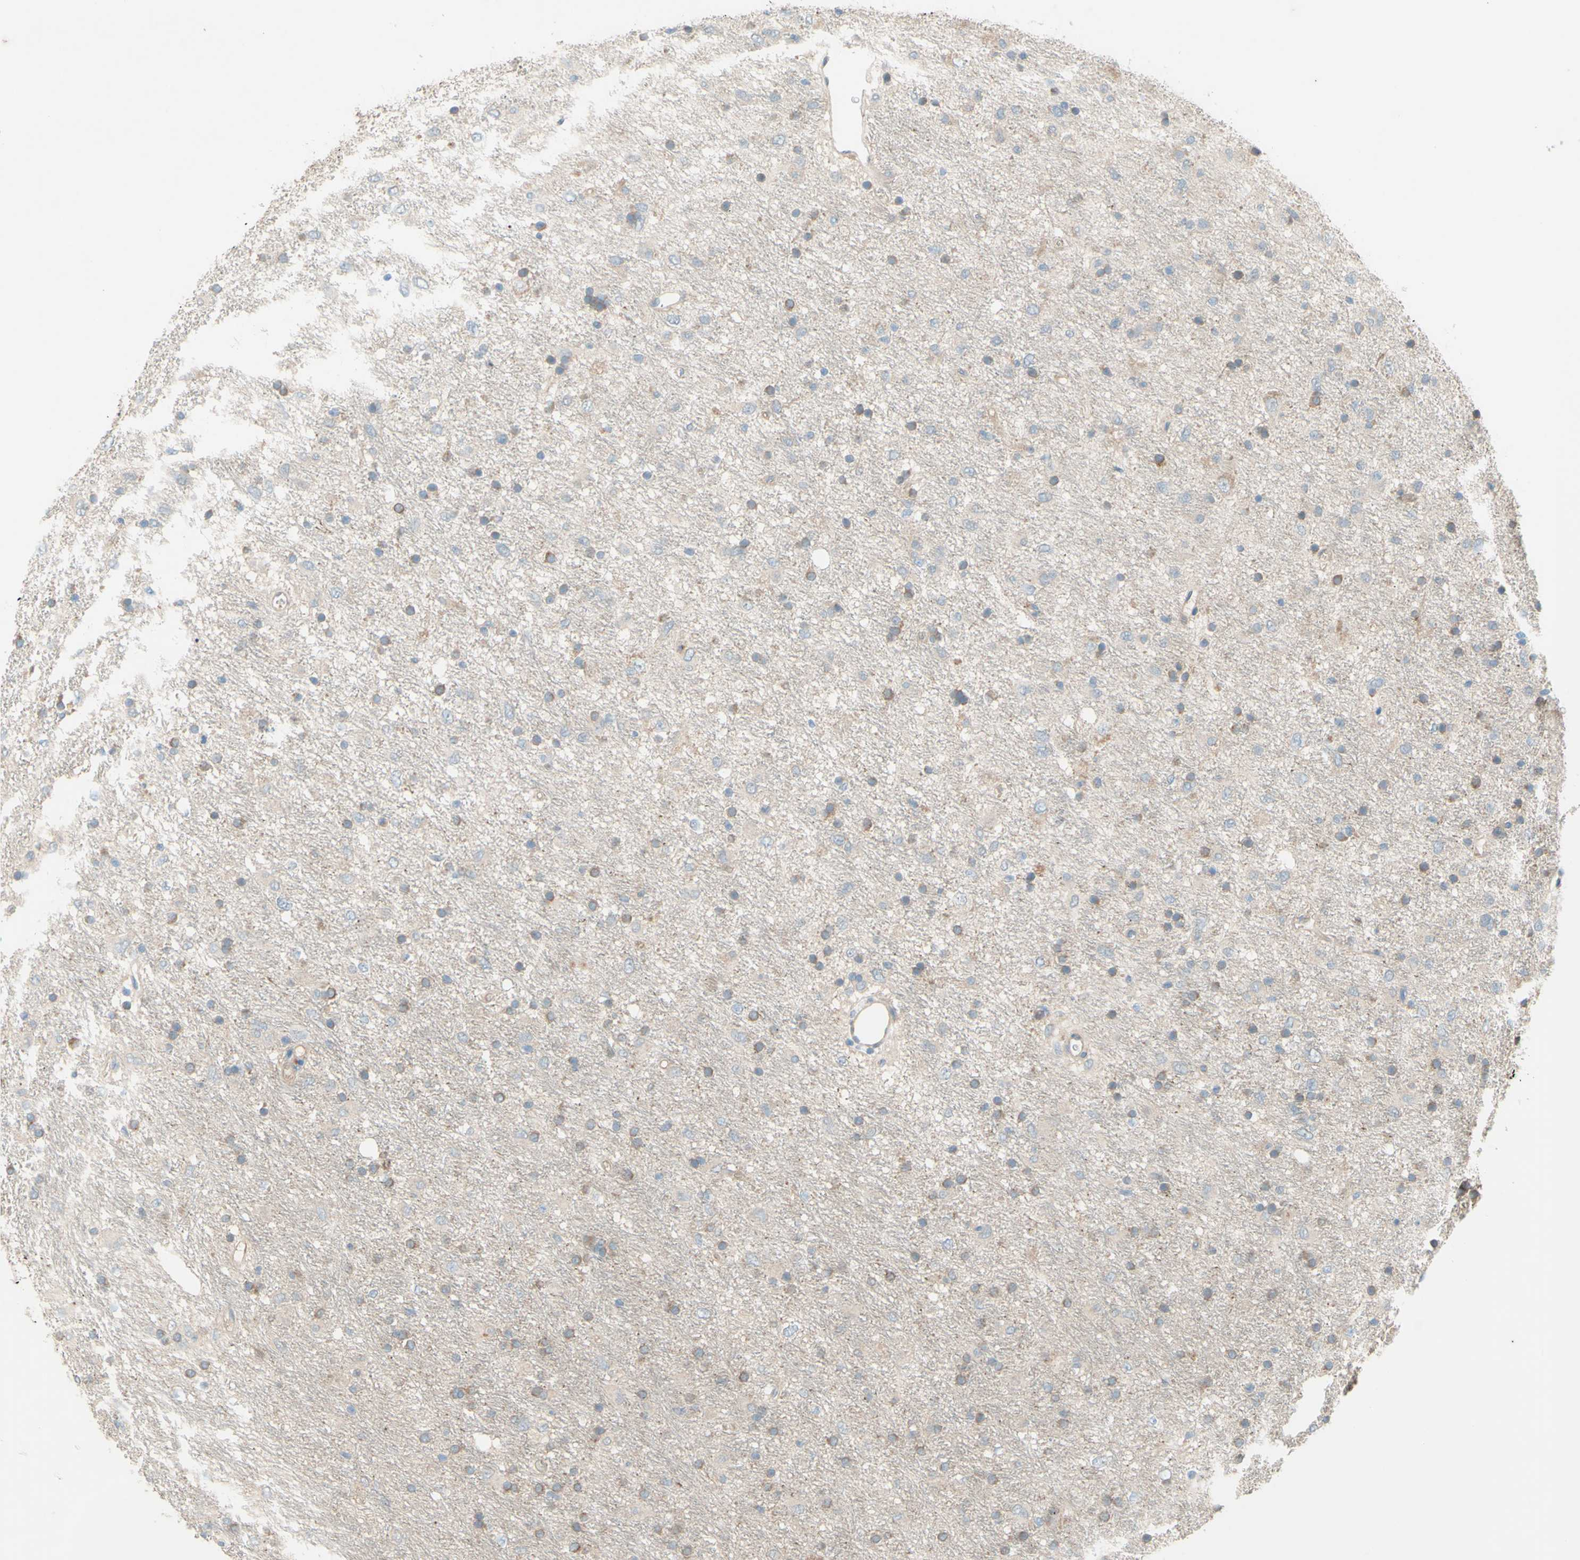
{"staining": {"intensity": "weak", "quantity": ">75%", "location": "cytoplasmic/membranous"}, "tissue": "glioma", "cell_type": "Tumor cells", "image_type": "cancer", "snomed": [{"axis": "morphology", "description": "Glioma, malignant, Low grade"}, {"axis": "topography", "description": "Brain"}], "caption": "Immunohistochemical staining of human malignant low-grade glioma displays low levels of weak cytoplasmic/membranous staining in about >75% of tumor cells.", "gene": "IL2", "patient": {"sex": "male", "age": 77}}